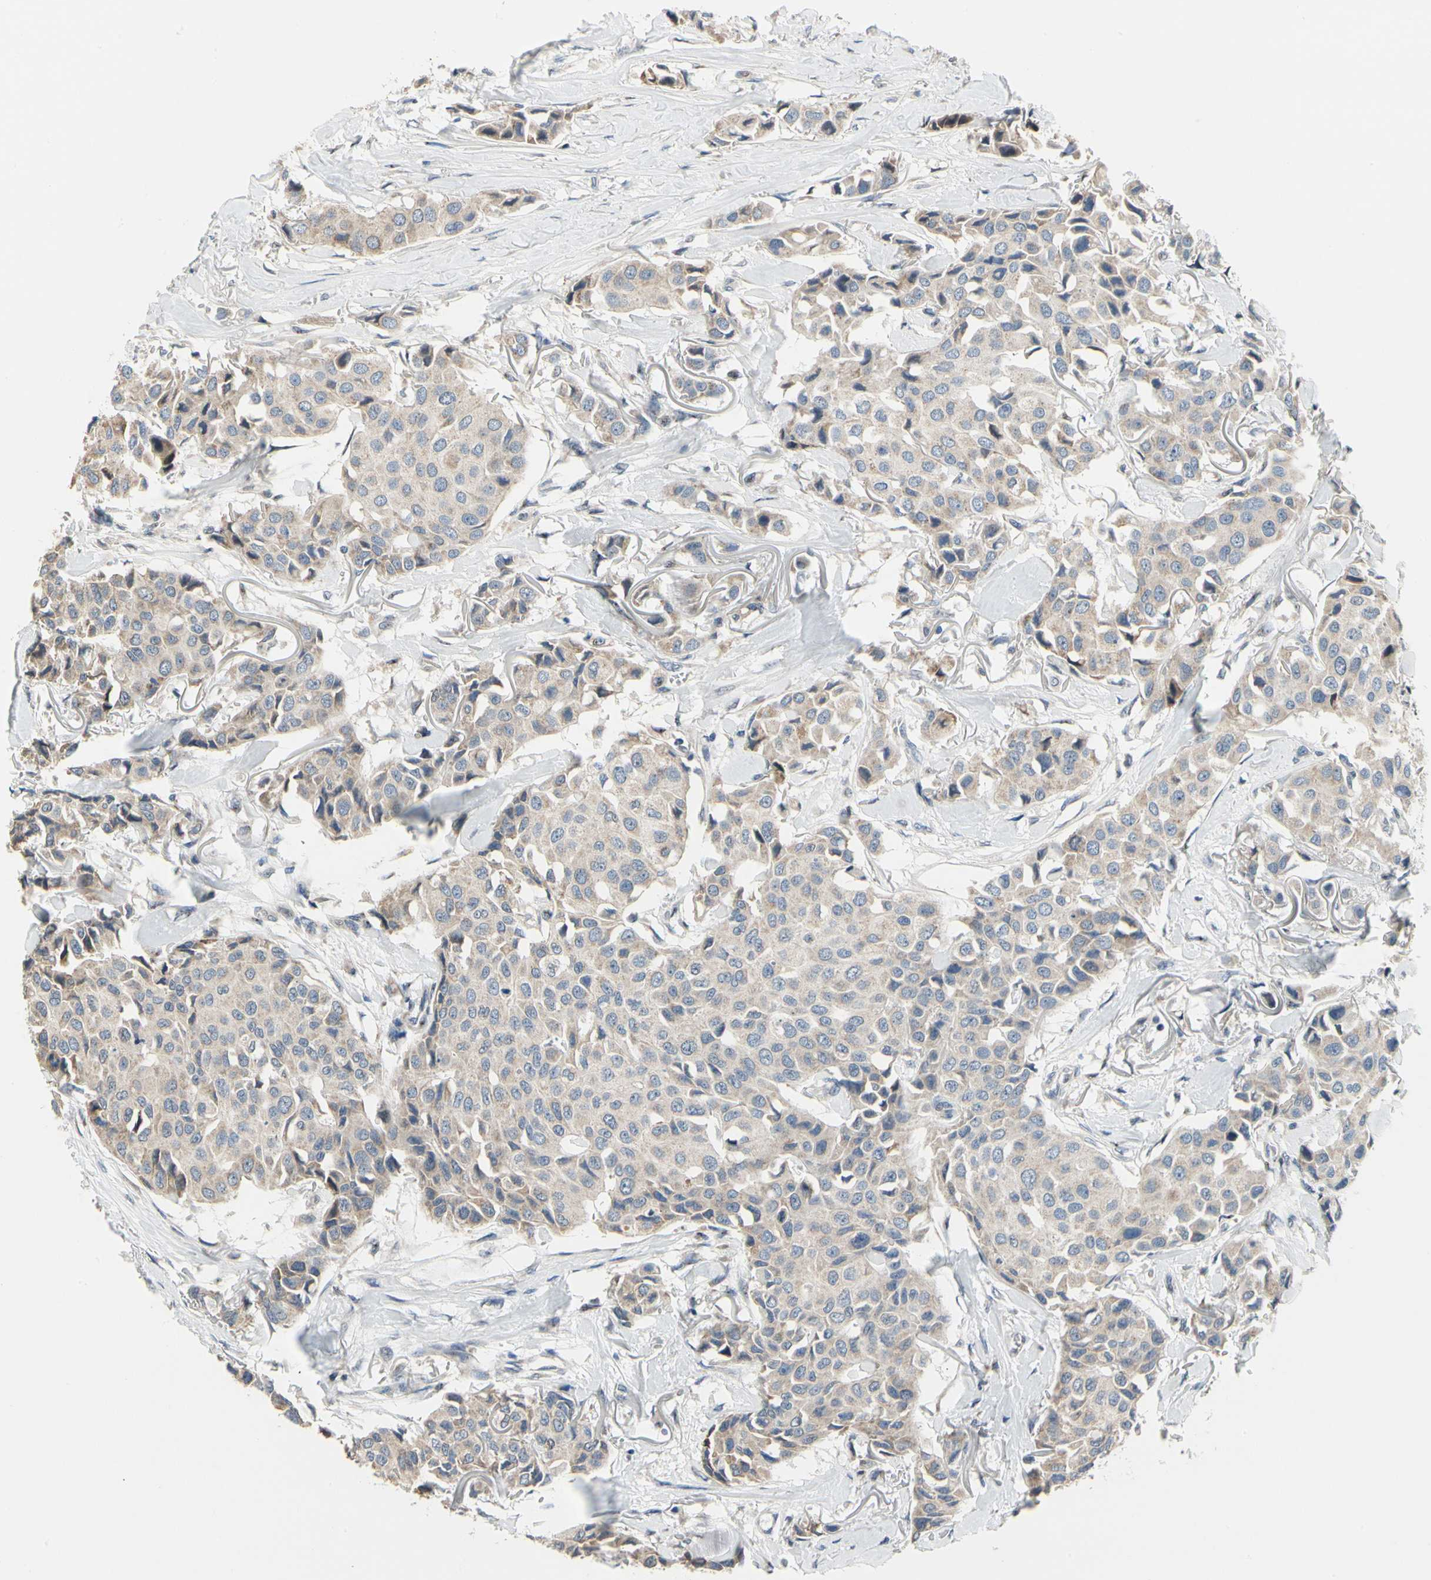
{"staining": {"intensity": "weak", "quantity": ">75%", "location": "cytoplasmic/membranous"}, "tissue": "breast cancer", "cell_type": "Tumor cells", "image_type": "cancer", "snomed": [{"axis": "morphology", "description": "Duct carcinoma"}, {"axis": "topography", "description": "Breast"}], "caption": "A micrograph of breast cancer stained for a protein shows weak cytoplasmic/membranous brown staining in tumor cells.", "gene": "NFASC", "patient": {"sex": "female", "age": 80}}